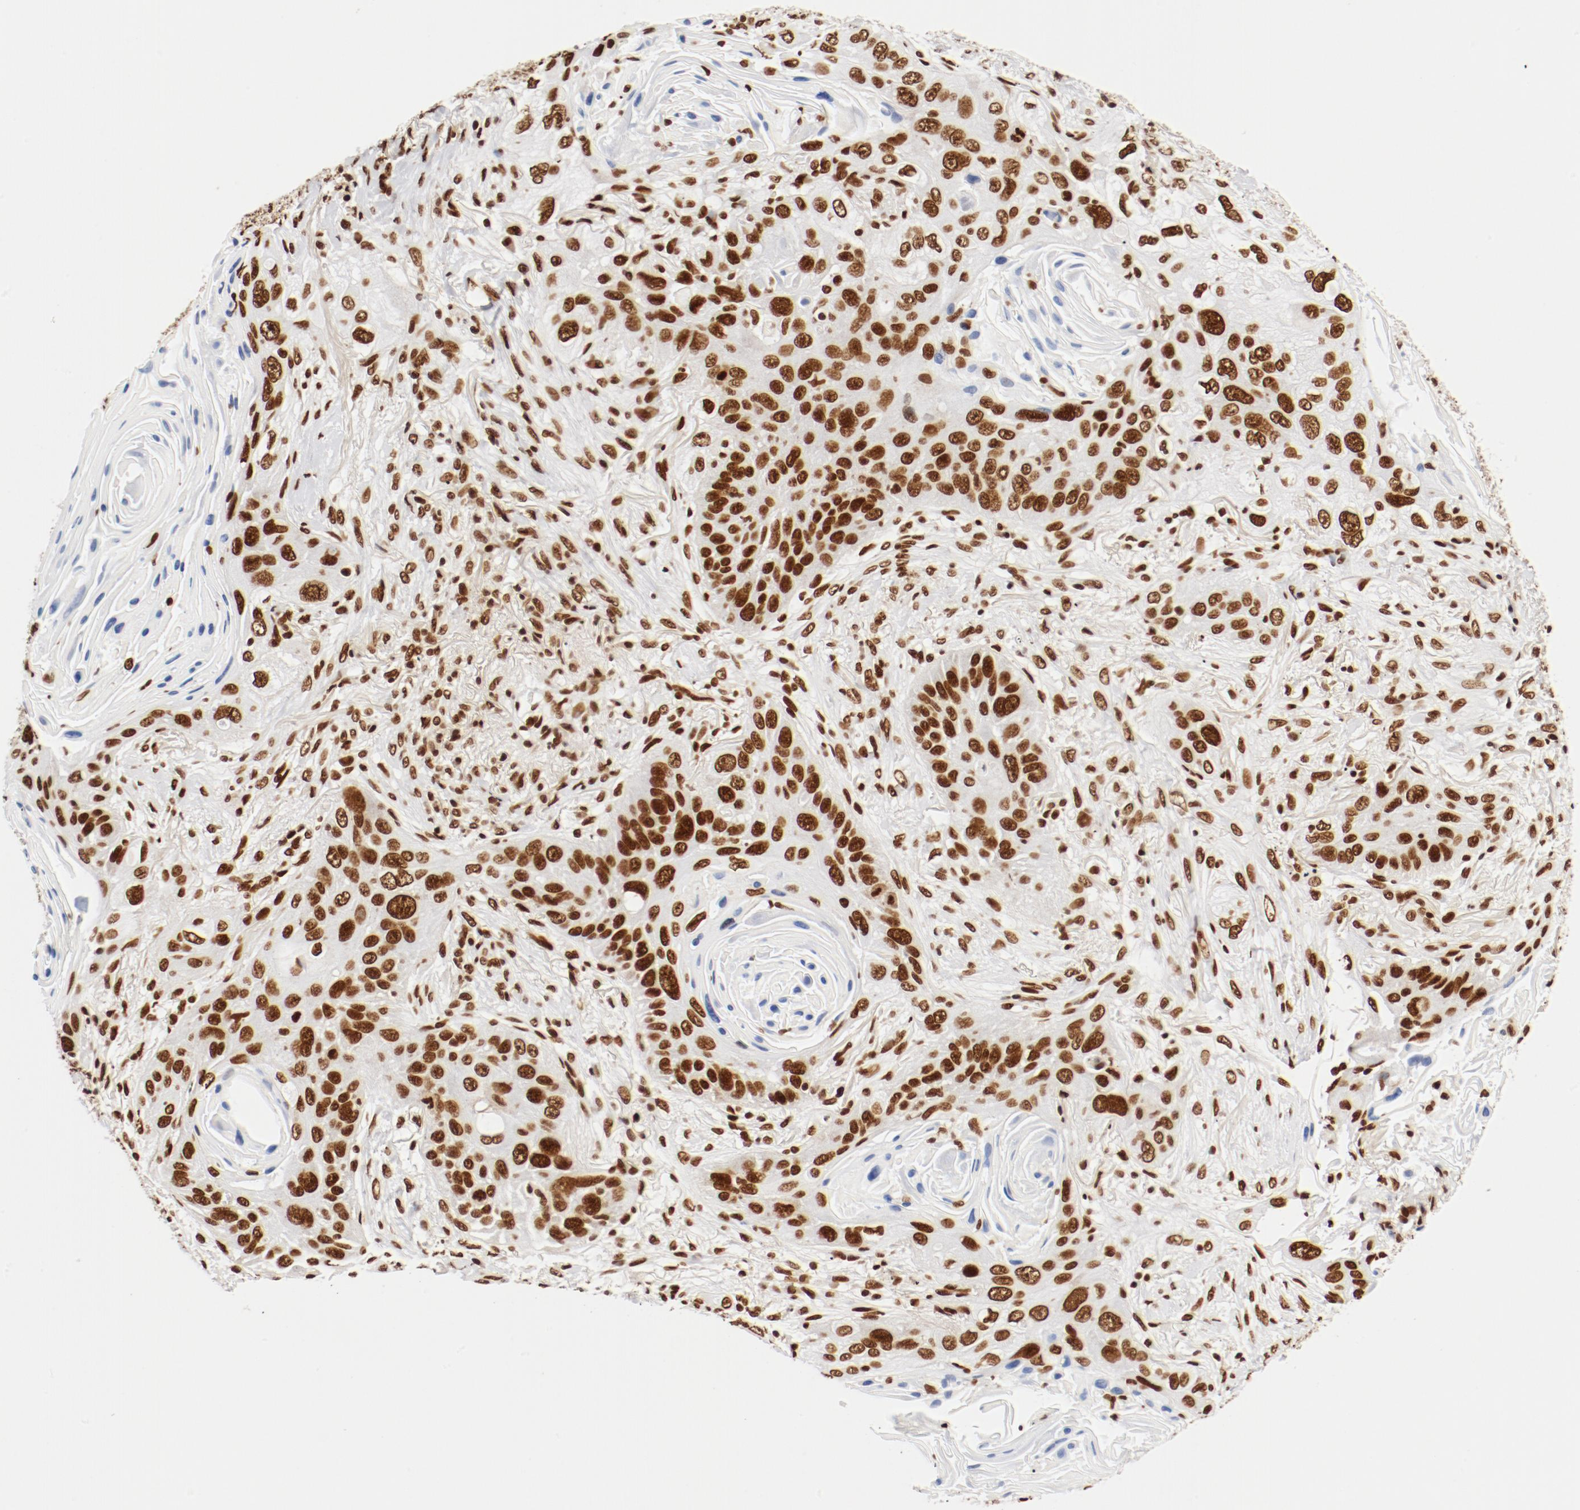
{"staining": {"intensity": "strong", "quantity": ">75%", "location": "nuclear"}, "tissue": "lung cancer", "cell_type": "Tumor cells", "image_type": "cancer", "snomed": [{"axis": "morphology", "description": "Squamous cell carcinoma, NOS"}, {"axis": "topography", "description": "Lung"}], "caption": "Protein analysis of lung cancer tissue reveals strong nuclear positivity in approximately >75% of tumor cells. The staining was performed using DAB, with brown indicating positive protein expression. Nuclei are stained blue with hematoxylin.", "gene": "CTBP1", "patient": {"sex": "female", "age": 67}}